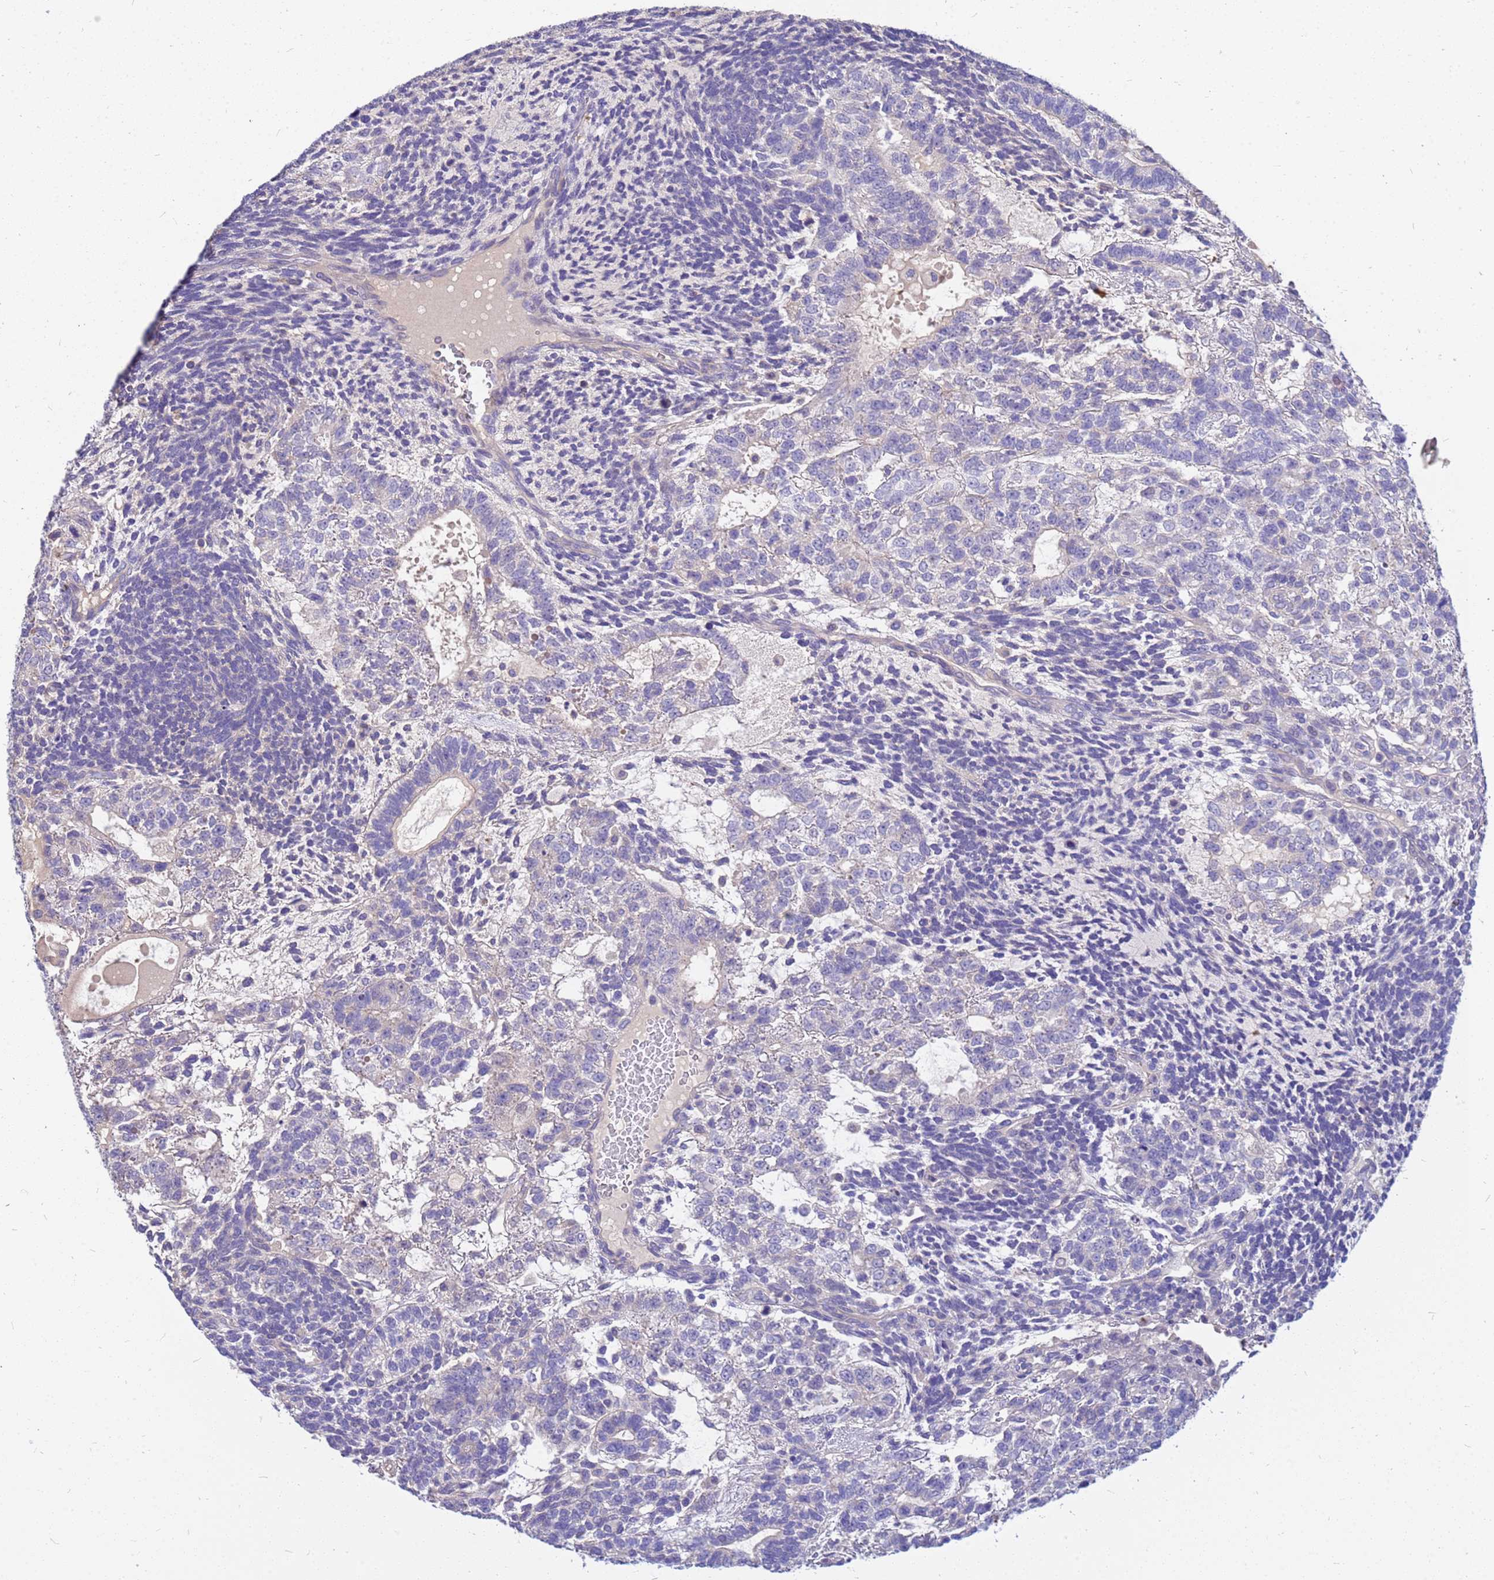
{"staining": {"intensity": "negative", "quantity": "none", "location": "none"}, "tissue": "testis cancer", "cell_type": "Tumor cells", "image_type": "cancer", "snomed": [{"axis": "morphology", "description": "Carcinoma, Embryonal, NOS"}, {"axis": "topography", "description": "Testis"}], "caption": "An immunohistochemistry photomicrograph of embryonal carcinoma (testis) is shown. There is no staining in tumor cells of embryonal carcinoma (testis). (Immunohistochemistry (ihc), brightfield microscopy, high magnification).", "gene": "DPRX", "patient": {"sex": "male", "age": 23}}